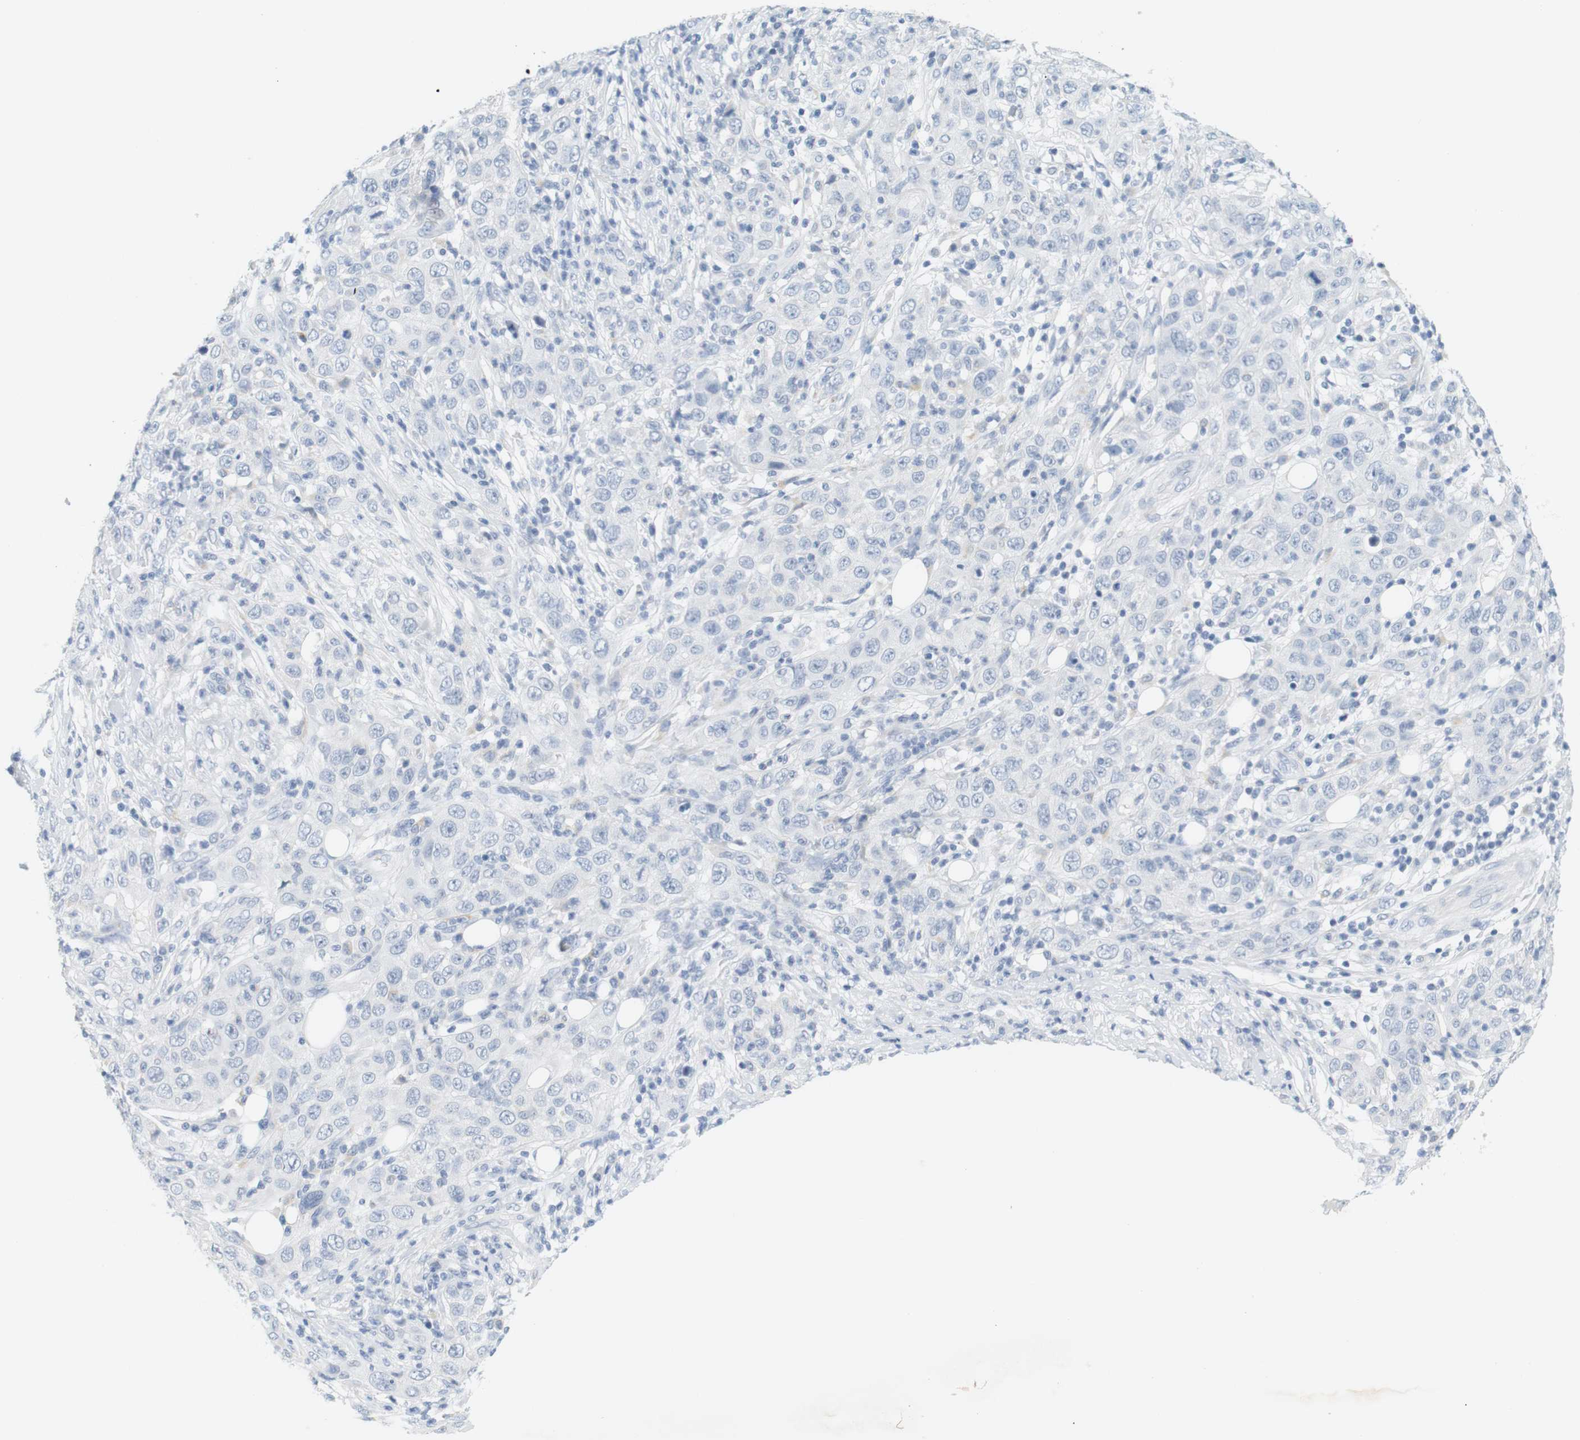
{"staining": {"intensity": "negative", "quantity": "none", "location": "none"}, "tissue": "skin cancer", "cell_type": "Tumor cells", "image_type": "cancer", "snomed": [{"axis": "morphology", "description": "Squamous cell carcinoma, NOS"}, {"axis": "topography", "description": "Skin"}], "caption": "This is a image of immunohistochemistry staining of skin cancer, which shows no positivity in tumor cells.", "gene": "OPRM1", "patient": {"sex": "female", "age": 88}}